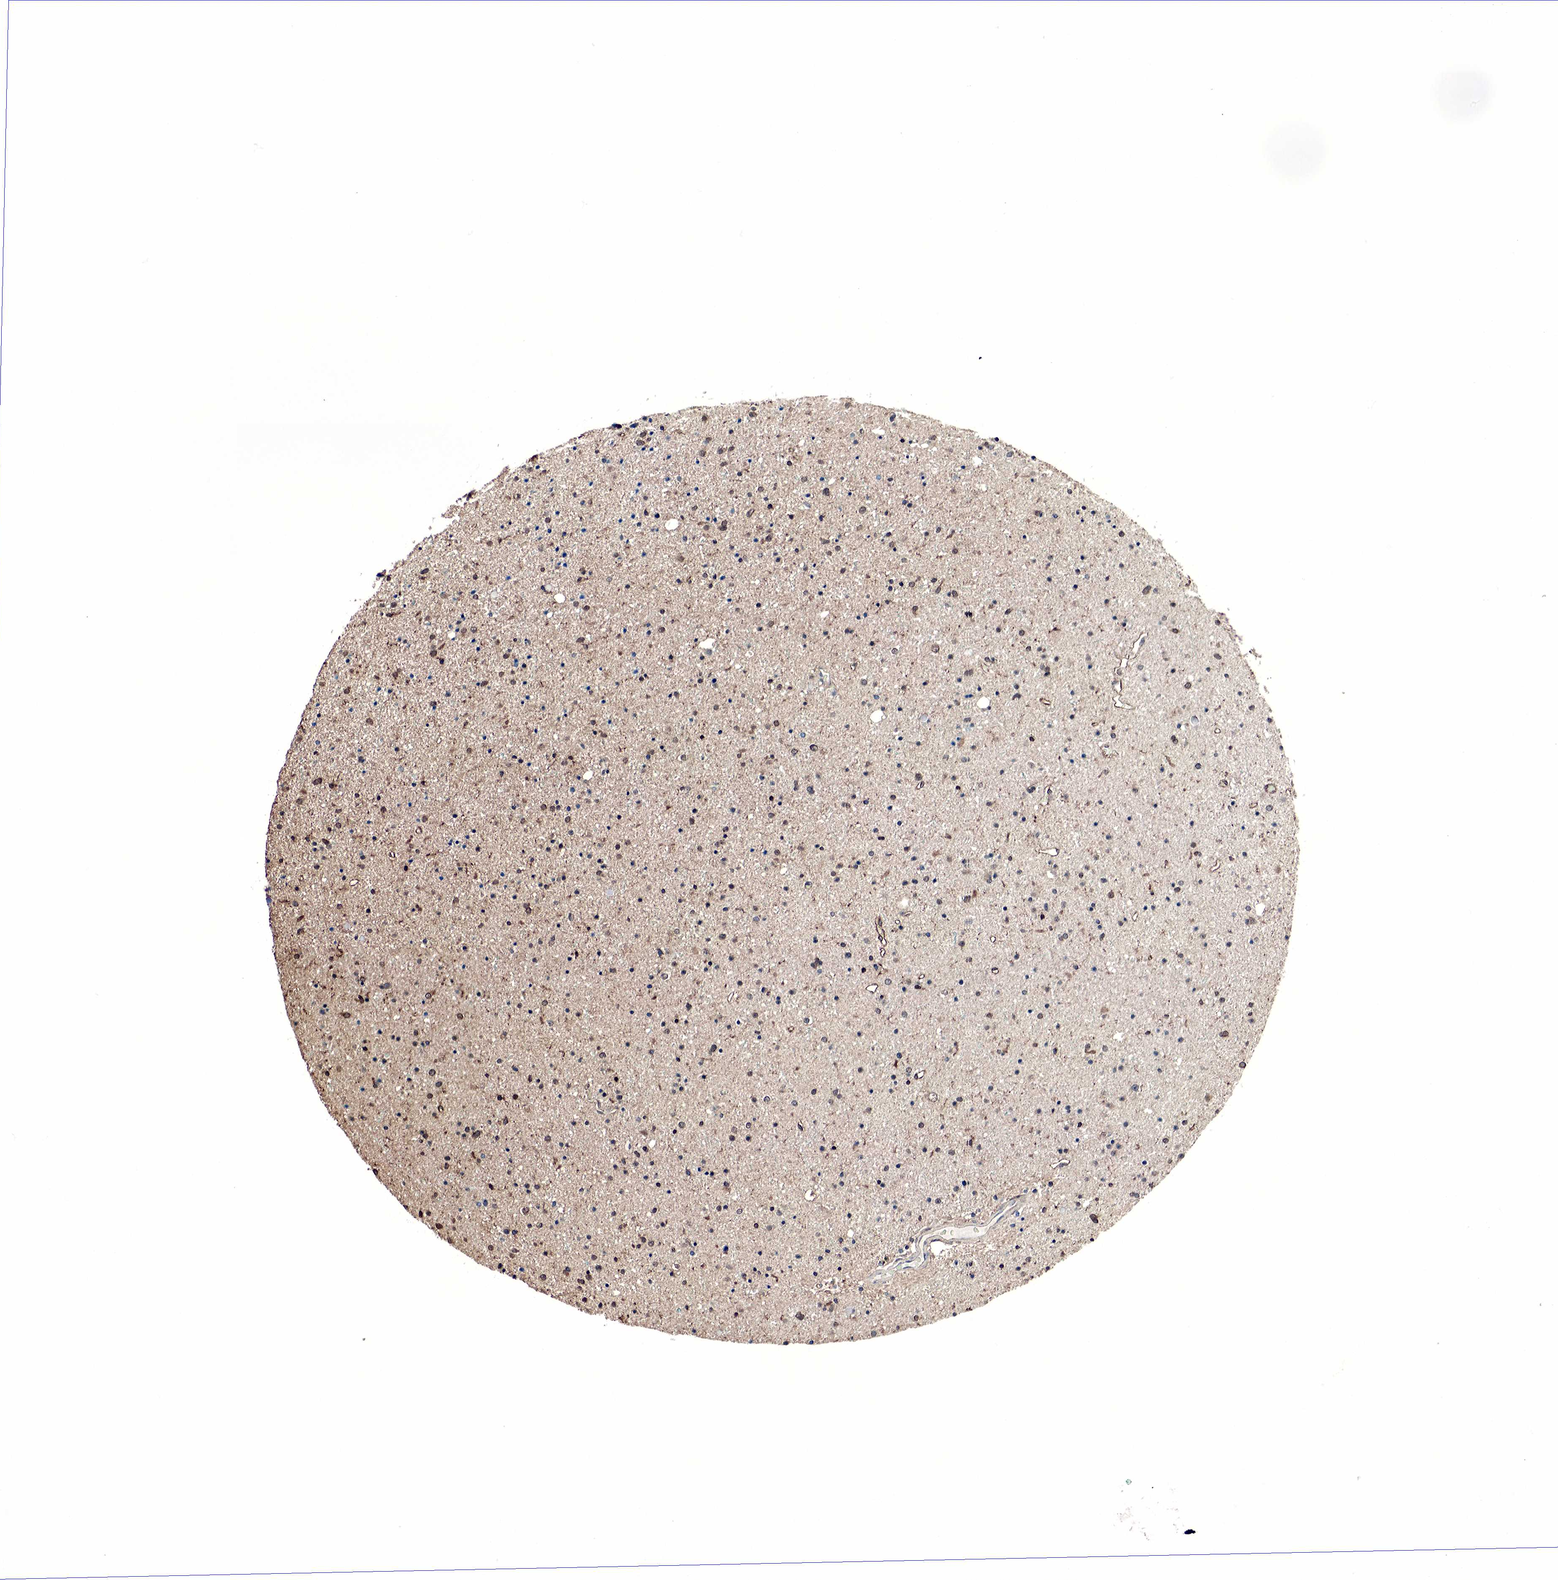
{"staining": {"intensity": "moderate", "quantity": ">75%", "location": "nuclear"}, "tissue": "glioma", "cell_type": "Tumor cells", "image_type": "cancer", "snomed": [{"axis": "morphology", "description": "Glioma, malignant, Low grade"}, {"axis": "topography", "description": "Brain"}], "caption": "Glioma stained with immunohistochemistry shows moderate nuclear staining in about >75% of tumor cells.", "gene": "SPIN1", "patient": {"sex": "female", "age": 46}}